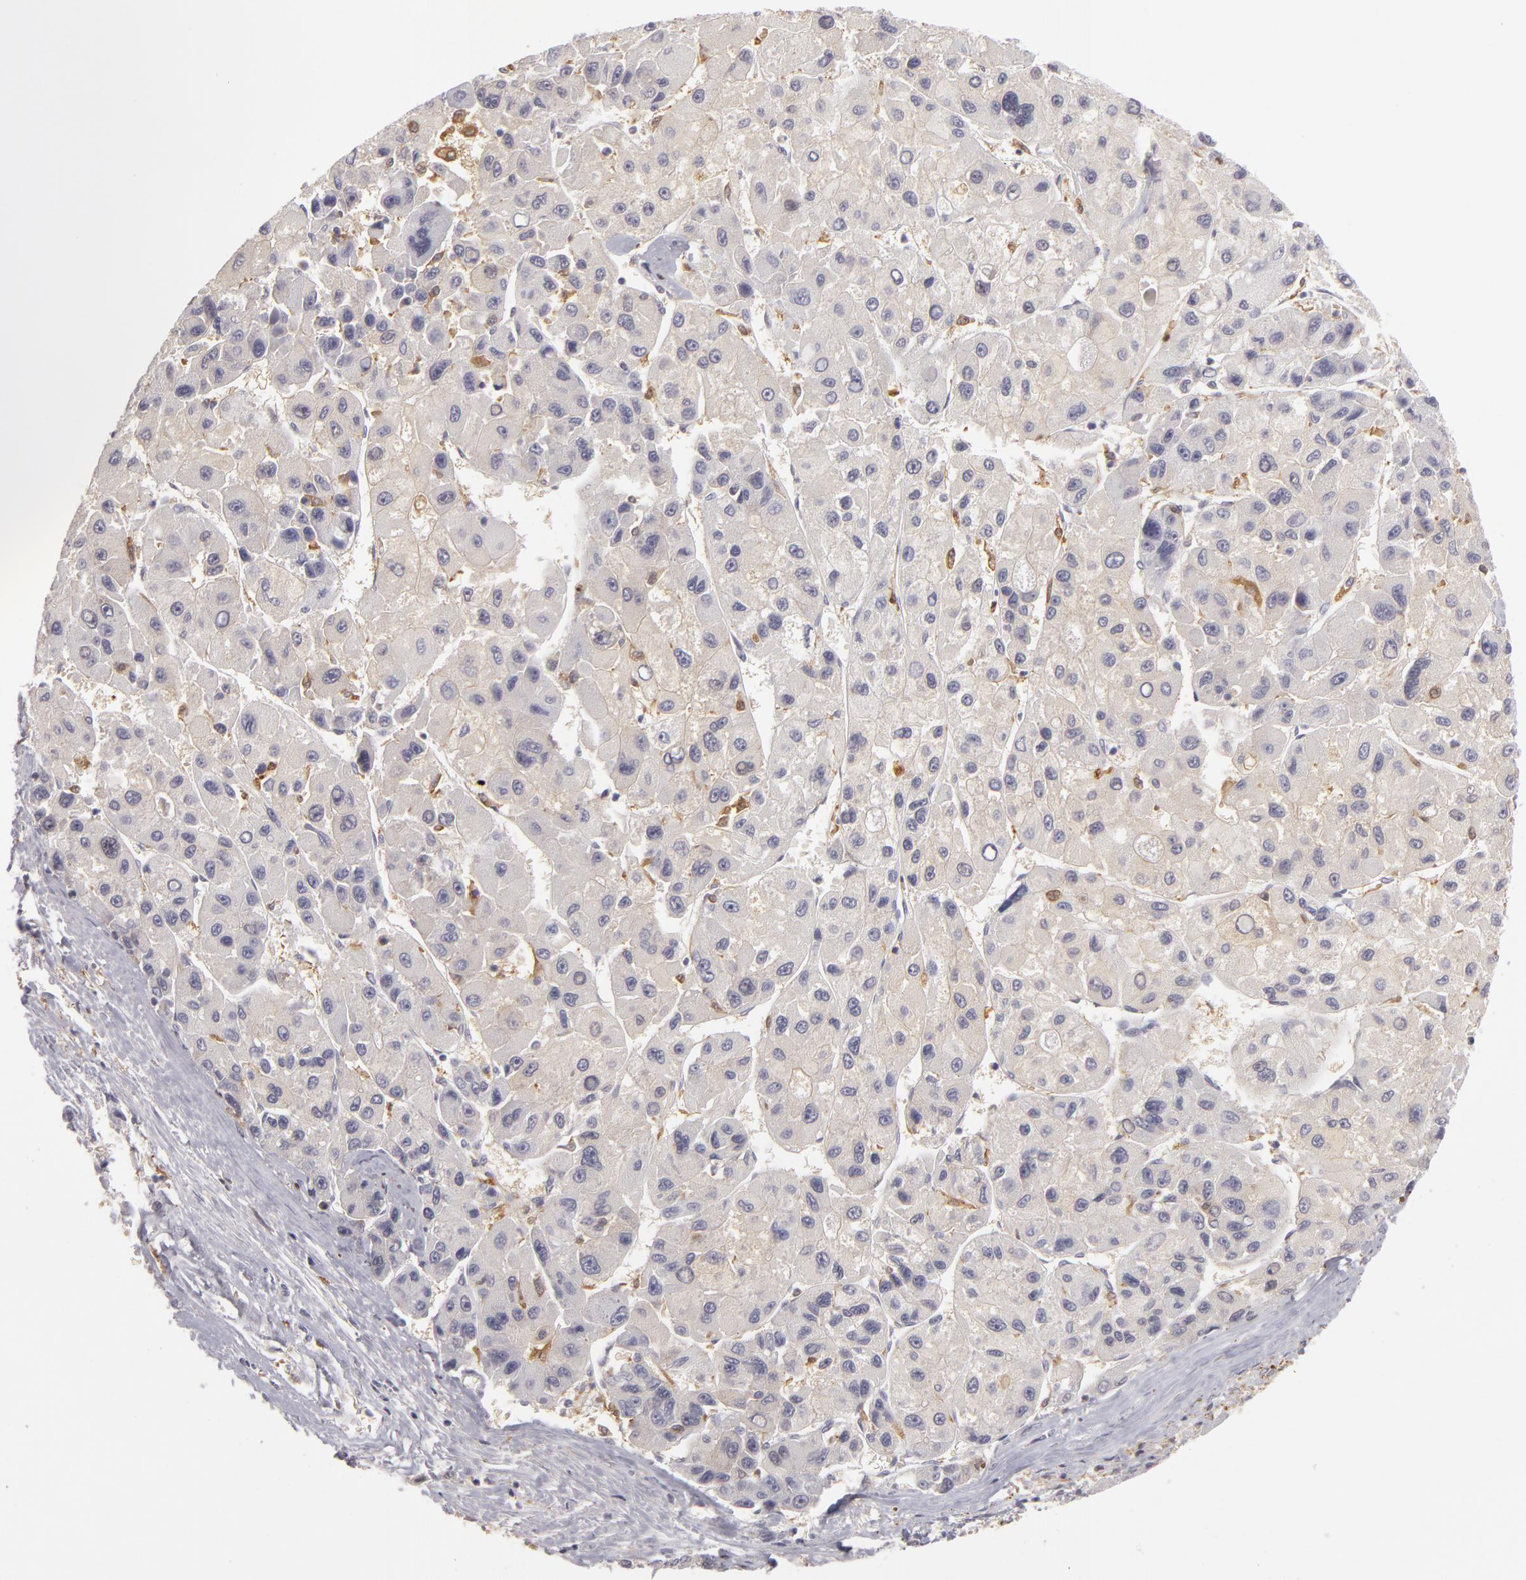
{"staining": {"intensity": "negative", "quantity": "none", "location": "none"}, "tissue": "liver cancer", "cell_type": "Tumor cells", "image_type": "cancer", "snomed": [{"axis": "morphology", "description": "Carcinoma, Hepatocellular, NOS"}, {"axis": "topography", "description": "Liver"}], "caption": "DAB immunohistochemical staining of human hepatocellular carcinoma (liver) demonstrates no significant positivity in tumor cells.", "gene": "GNPDA1", "patient": {"sex": "male", "age": 64}}